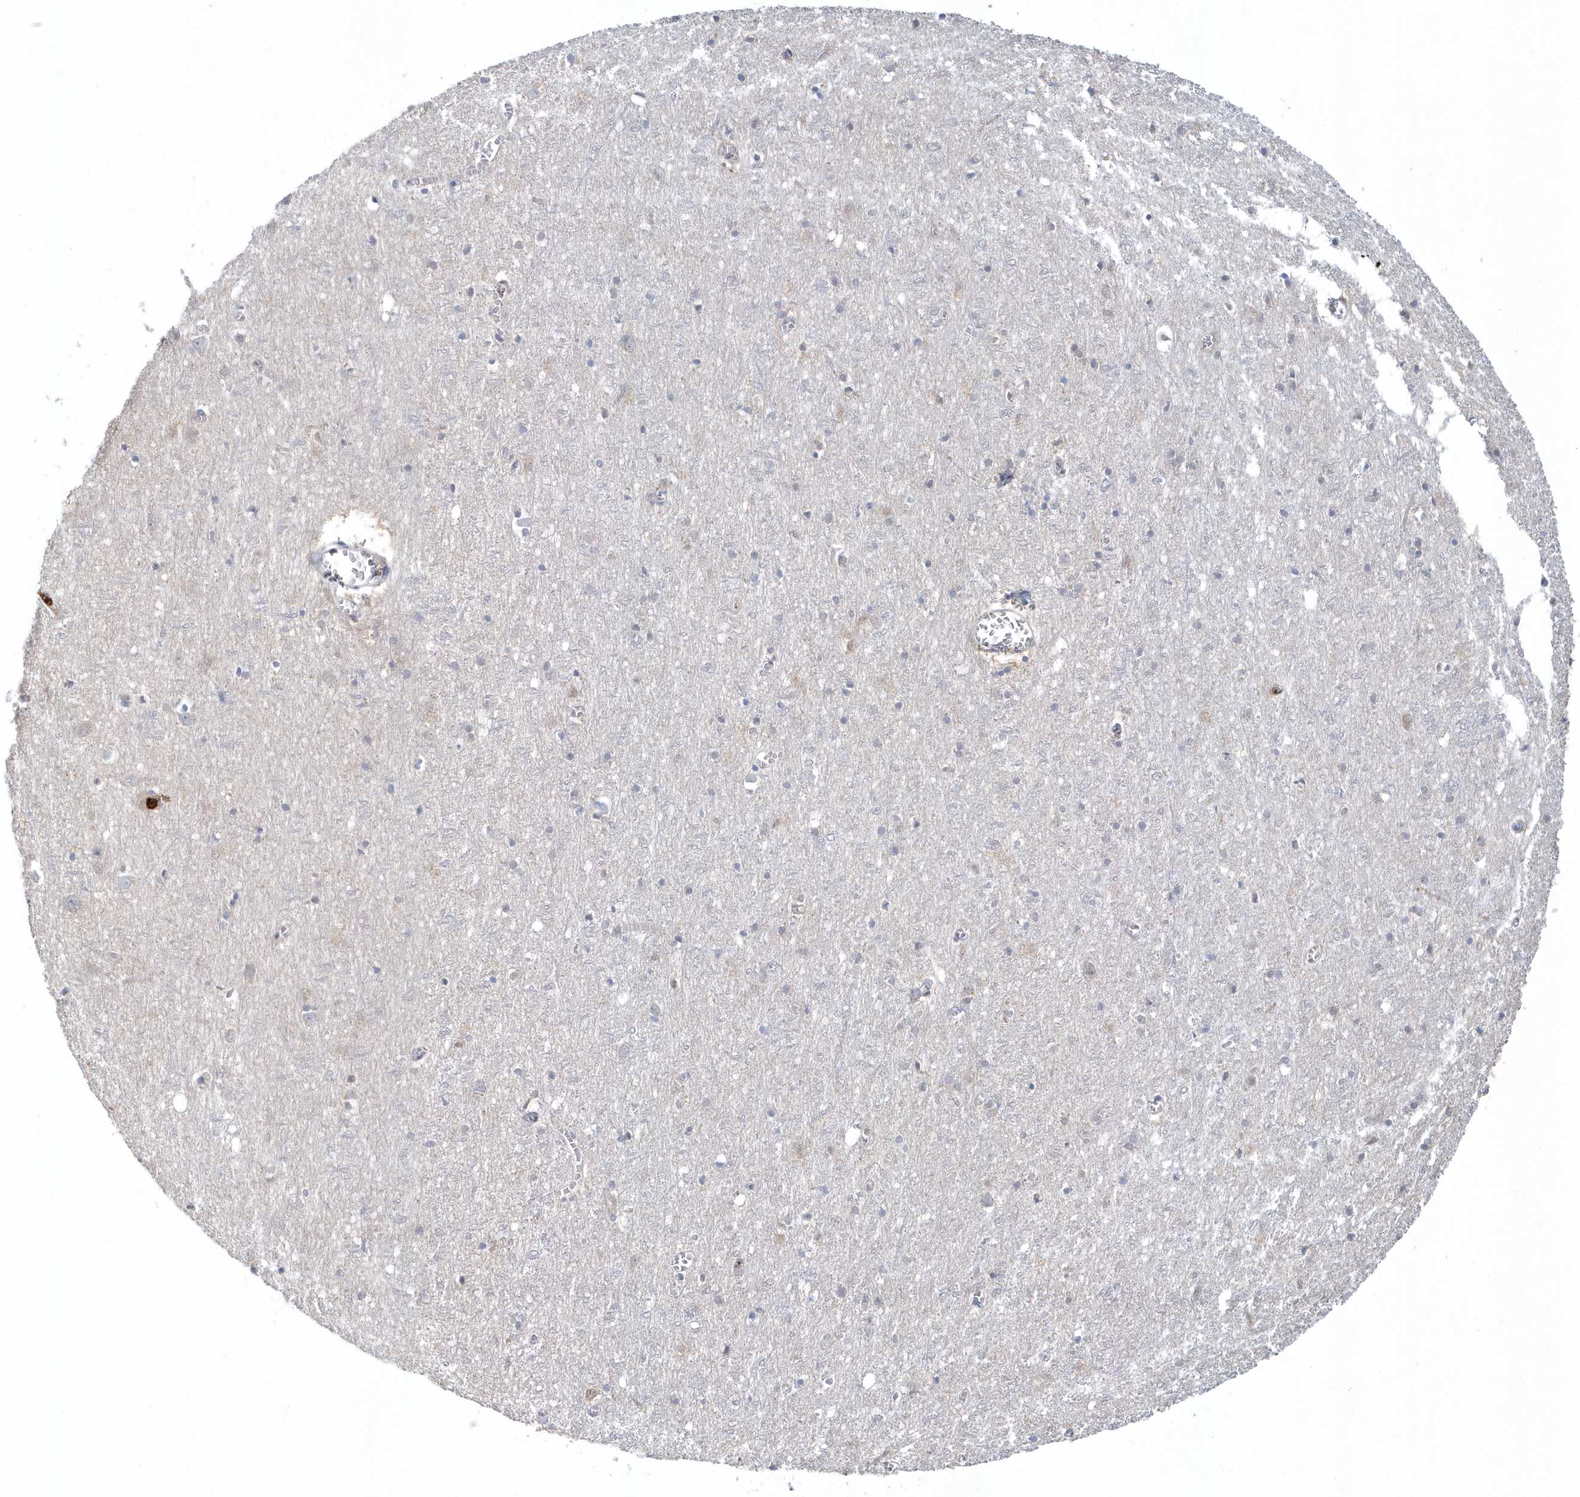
{"staining": {"intensity": "weak", "quantity": ">75%", "location": "cytoplasmic/membranous"}, "tissue": "cerebral cortex", "cell_type": "Endothelial cells", "image_type": "normal", "snomed": [{"axis": "morphology", "description": "Normal tissue, NOS"}, {"axis": "topography", "description": "Cerebral cortex"}], "caption": "A histopathology image of cerebral cortex stained for a protein demonstrates weak cytoplasmic/membranous brown staining in endothelial cells. (DAB IHC with brightfield microscopy, high magnification).", "gene": "RNF7", "patient": {"sex": "female", "age": 64}}